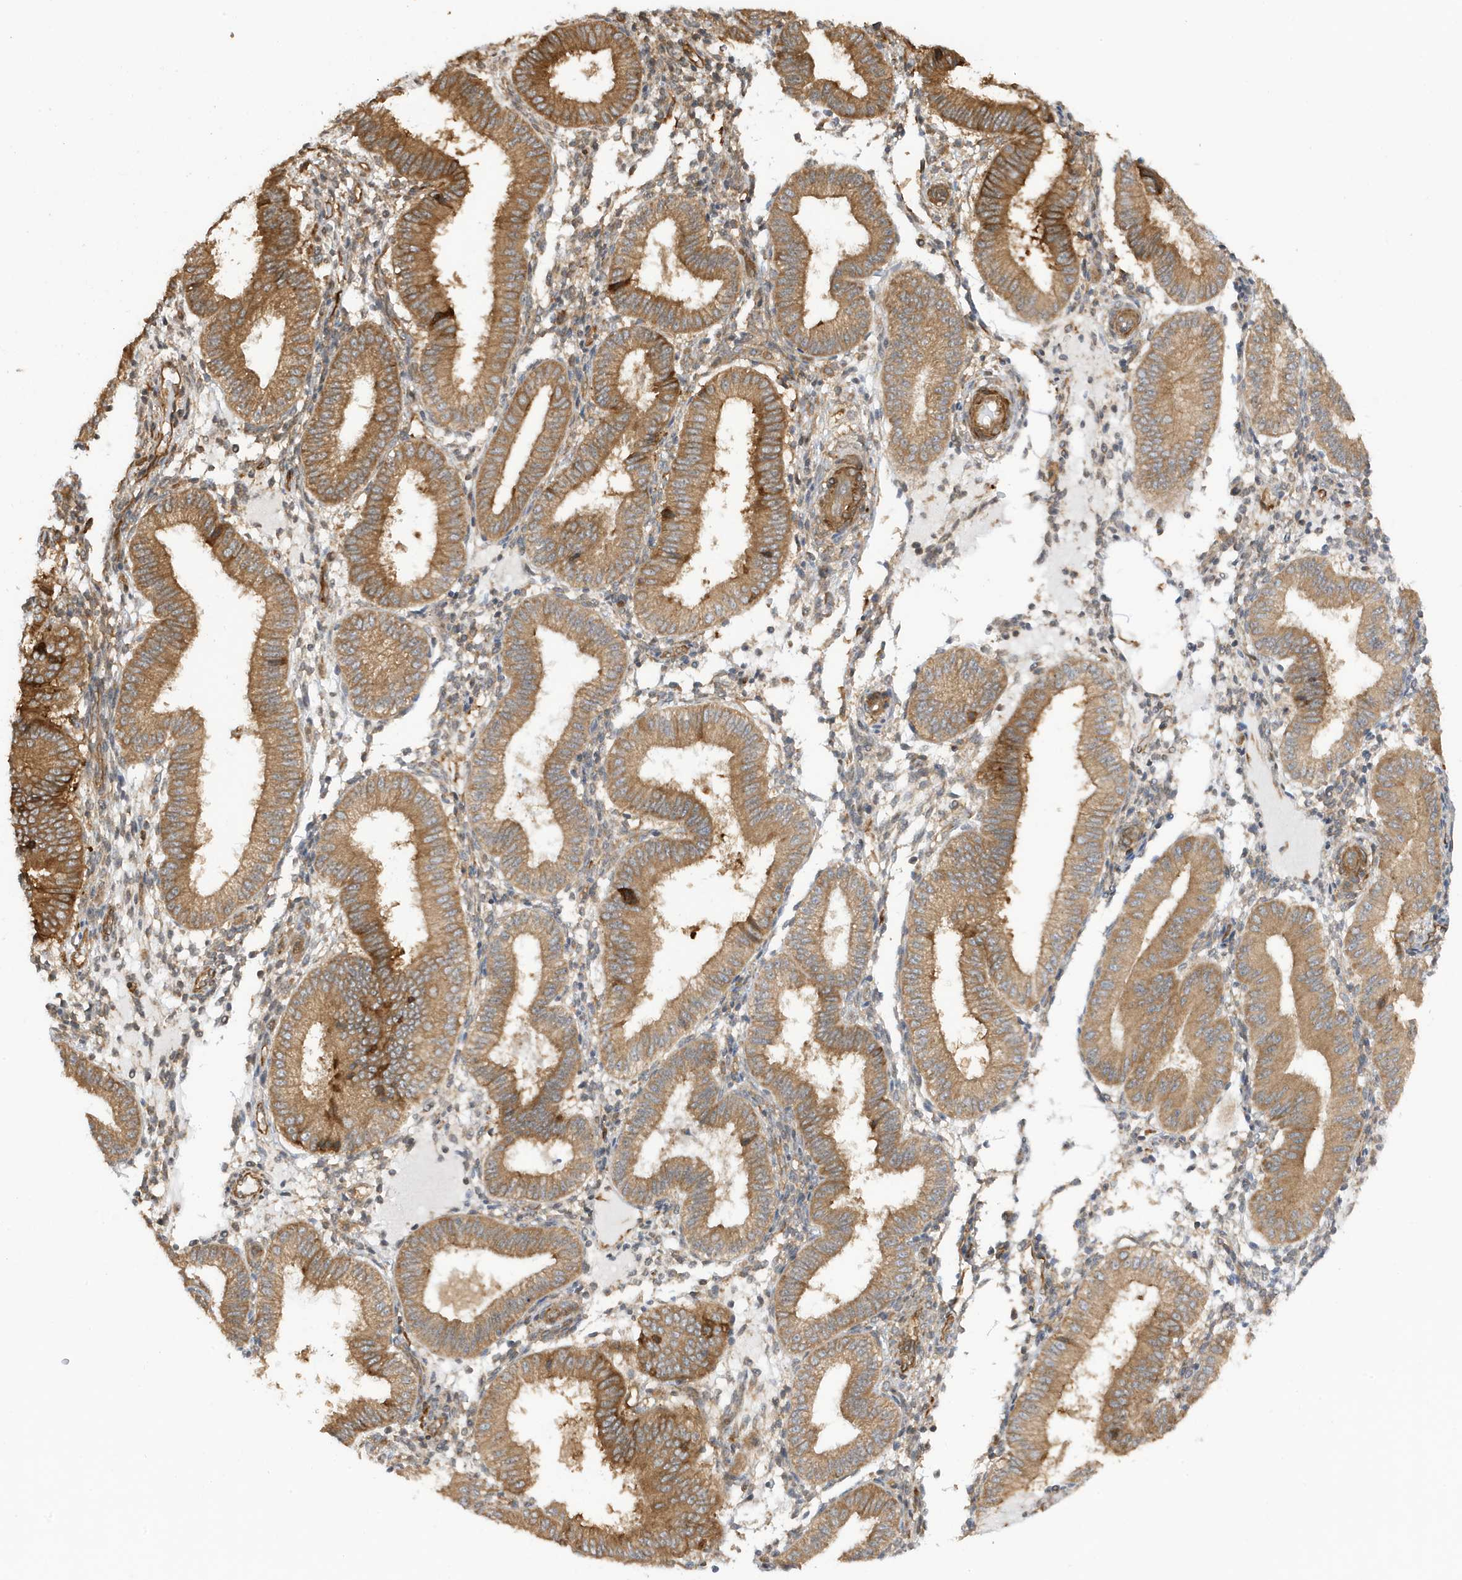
{"staining": {"intensity": "moderate", "quantity": "25%-75%", "location": "cytoplasmic/membranous"}, "tissue": "endometrium", "cell_type": "Cells in endometrial stroma", "image_type": "normal", "snomed": [{"axis": "morphology", "description": "Normal tissue, NOS"}, {"axis": "topography", "description": "Endometrium"}], "caption": "The micrograph reveals staining of benign endometrium, revealing moderate cytoplasmic/membranous protein positivity (brown color) within cells in endometrial stroma. The staining was performed using DAB, with brown indicating positive protein expression. Nuclei are stained blue with hematoxylin.", "gene": "CDC42EP3", "patient": {"sex": "female", "age": 39}}